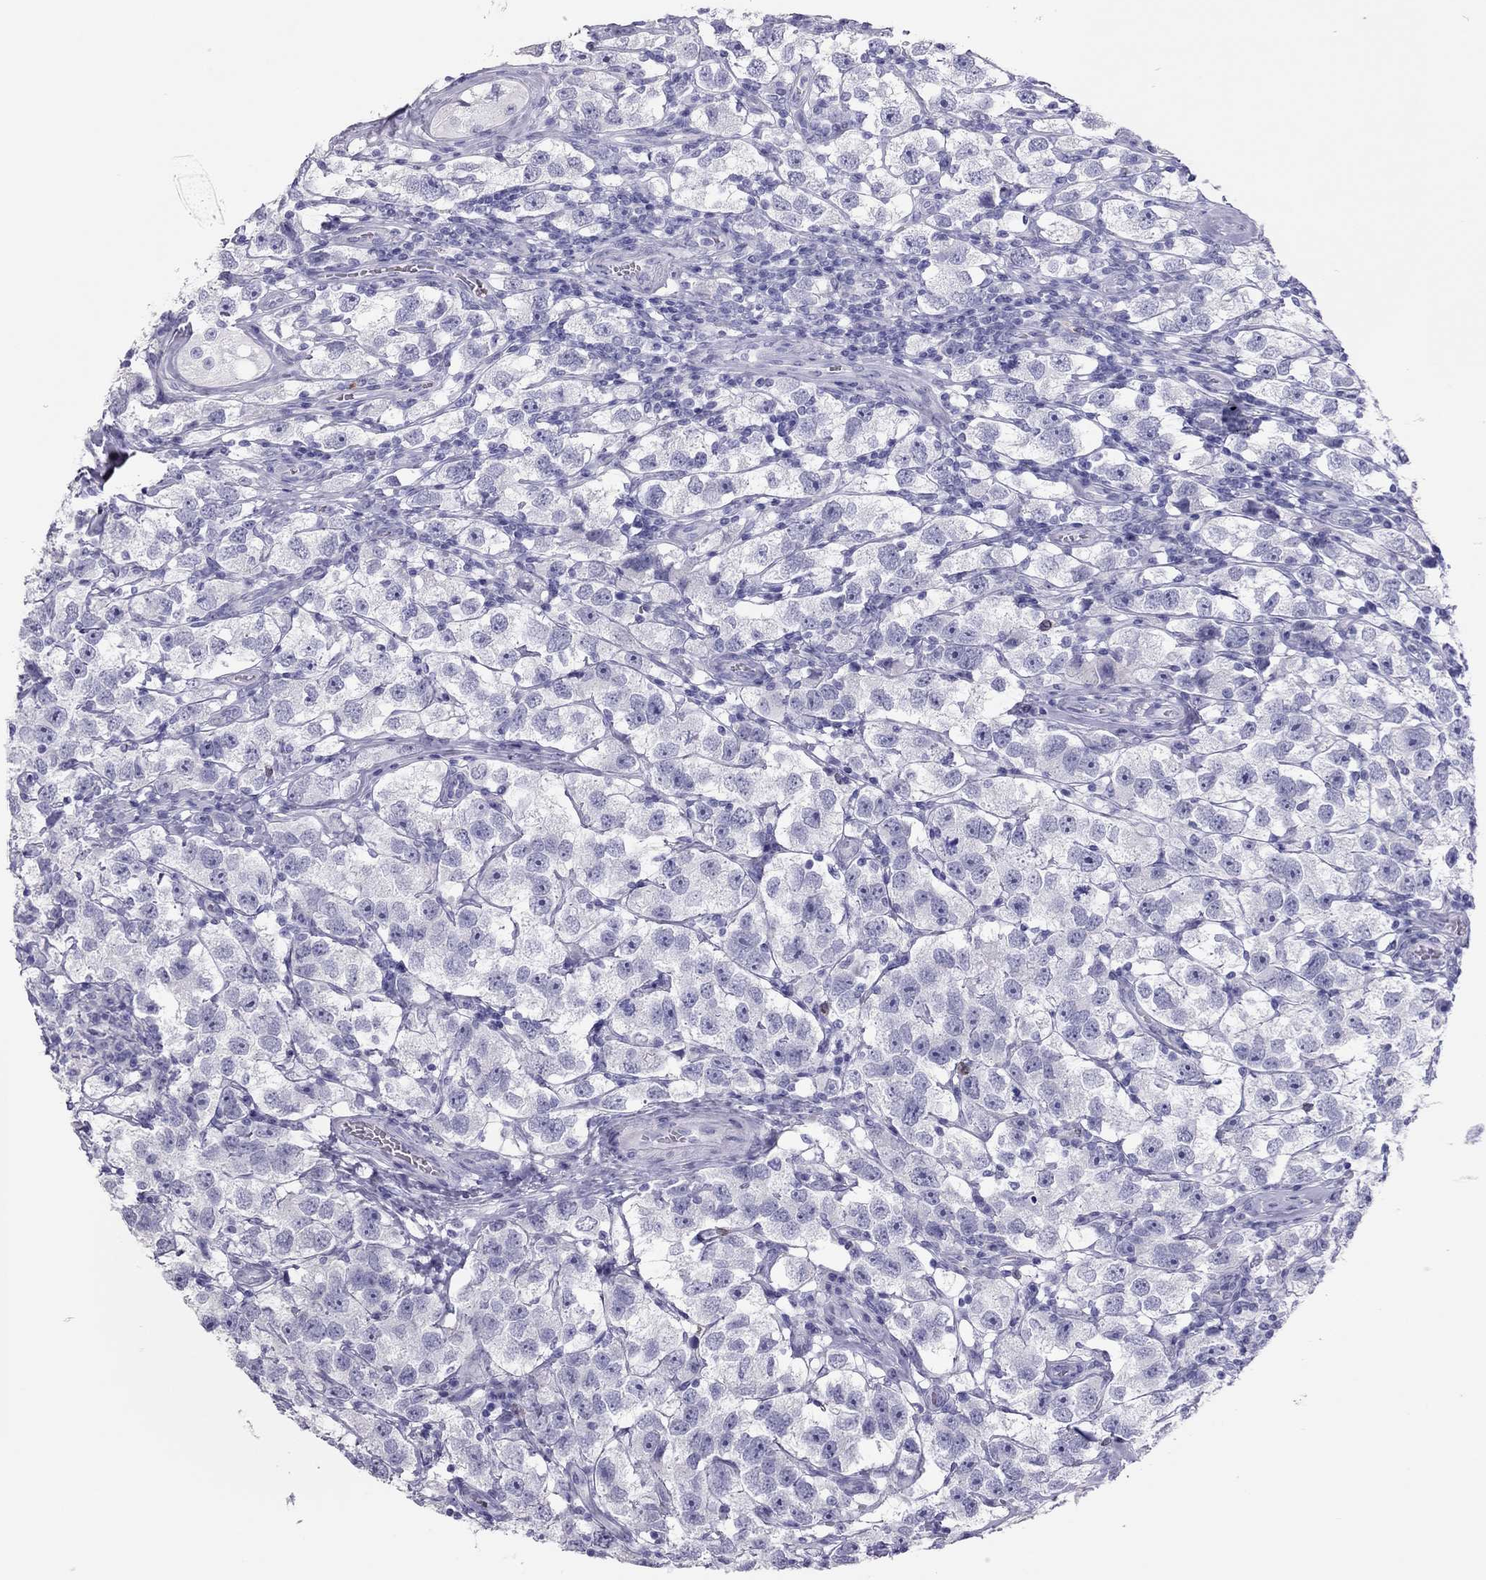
{"staining": {"intensity": "negative", "quantity": "none", "location": "none"}, "tissue": "testis cancer", "cell_type": "Tumor cells", "image_type": "cancer", "snomed": [{"axis": "morphology", "description": "Seminoma, NOS"}, {"axis": "topography", "description": "Testis"}], "caption": "DAB immunohistochemical staining of human testis cancer displays no significant expression in tumor cells. Brightfield microscopy of IHC stained with DAB (brown) and hematoxylin (blue), captured at high magnification.", "gene": "TSHB", "patient": {"sex": "male", "age": 26}}